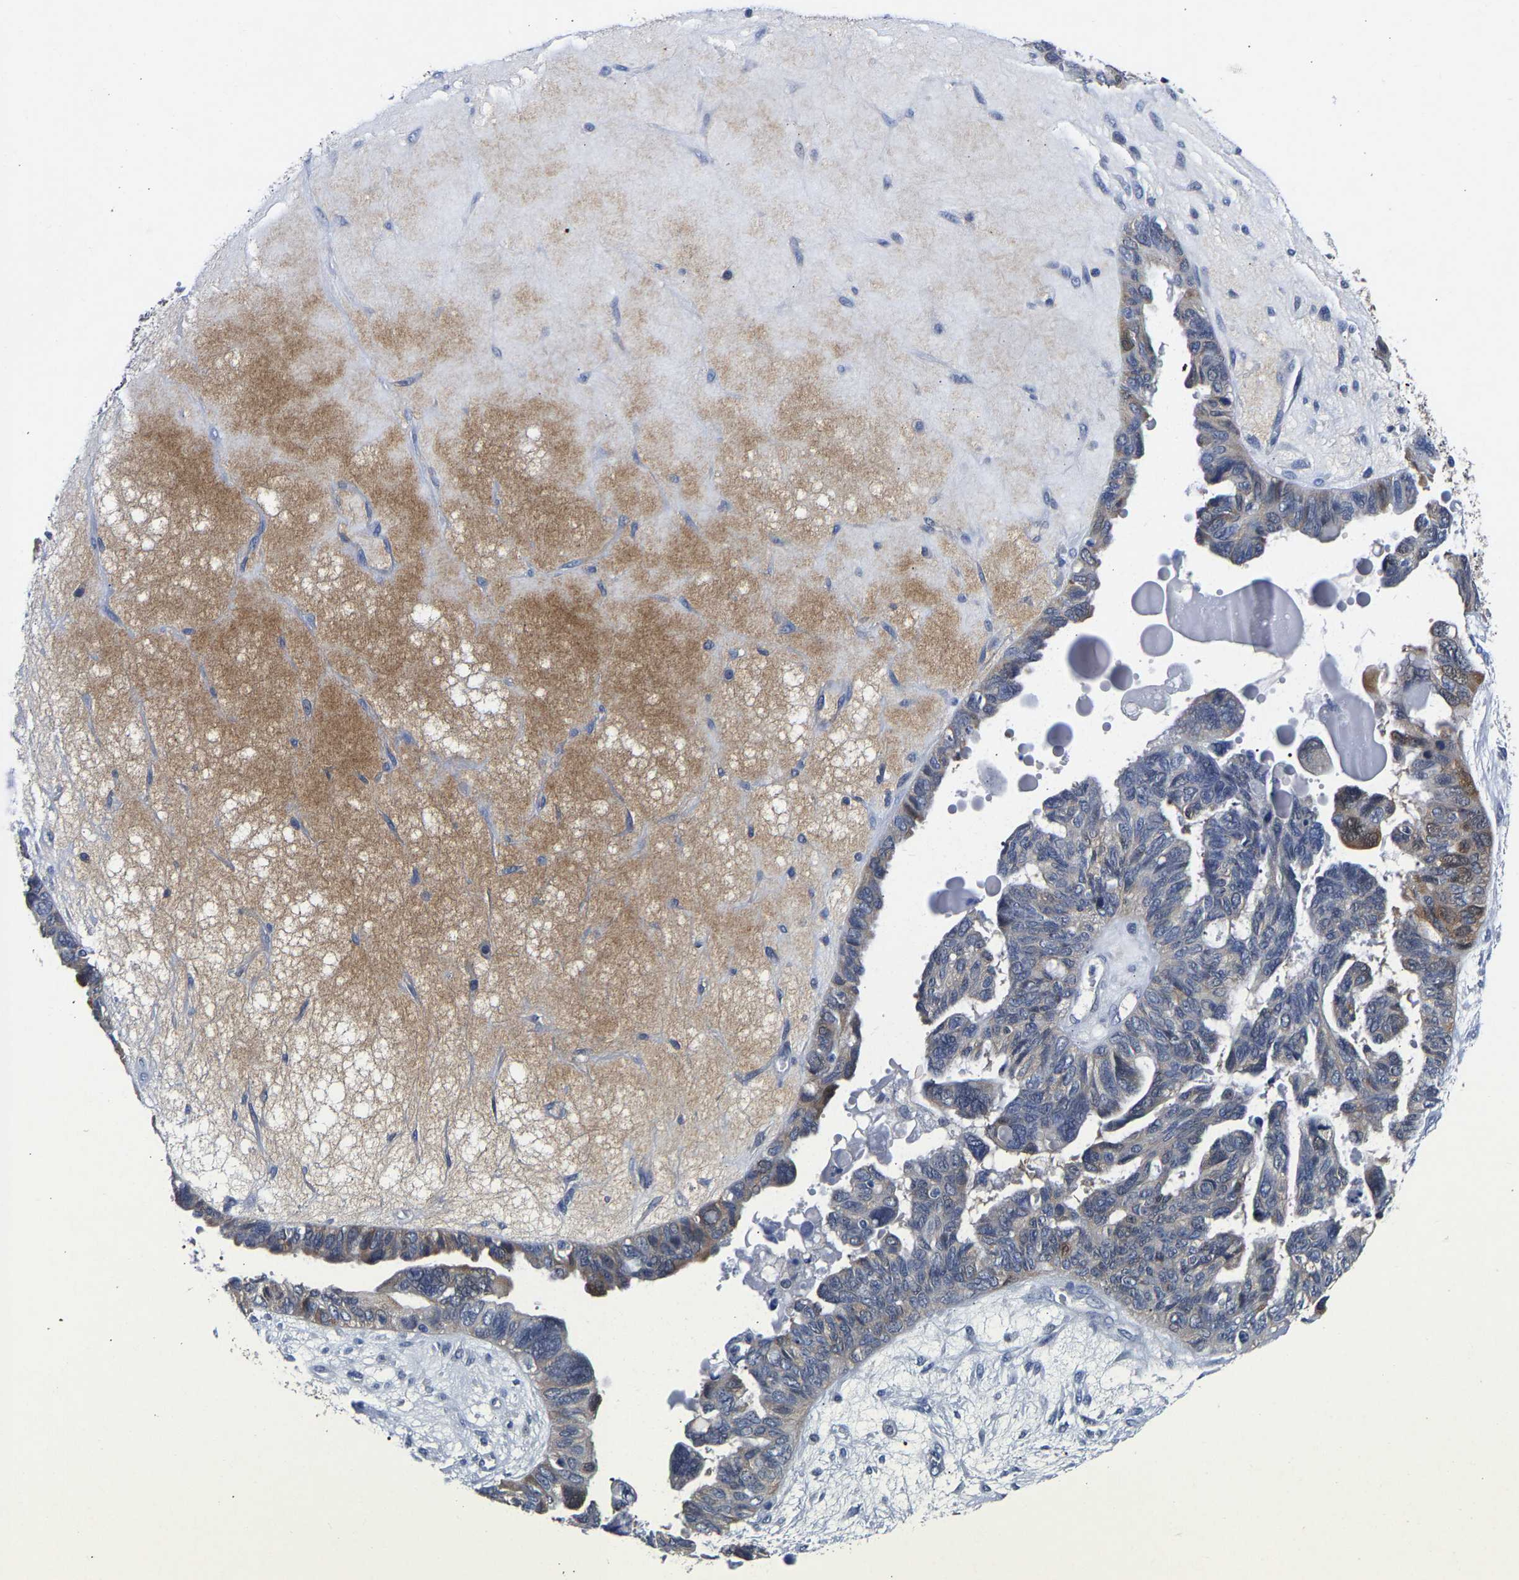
{"staining": {"intensity": "weak", "quantity": "<25%", "location": "cytoplasmic/membranous"}, "tissue": "ovarian cancer", "cell_type": "Tumor cells", "image_type": "cancer", "snomed": [{"axis": "morphology", "description": "Cystadenocarcinoma, serous, NOS"}, {"axis": "topography", "description": "Ovary"}], "caption": "Serous cystadenocarcinoma (ovarian) was stained to show a protein in brown. There is no significant staining in tumor cells.", "gene": "CCDC6", "patient": {"sex": "female", "age": 79}}